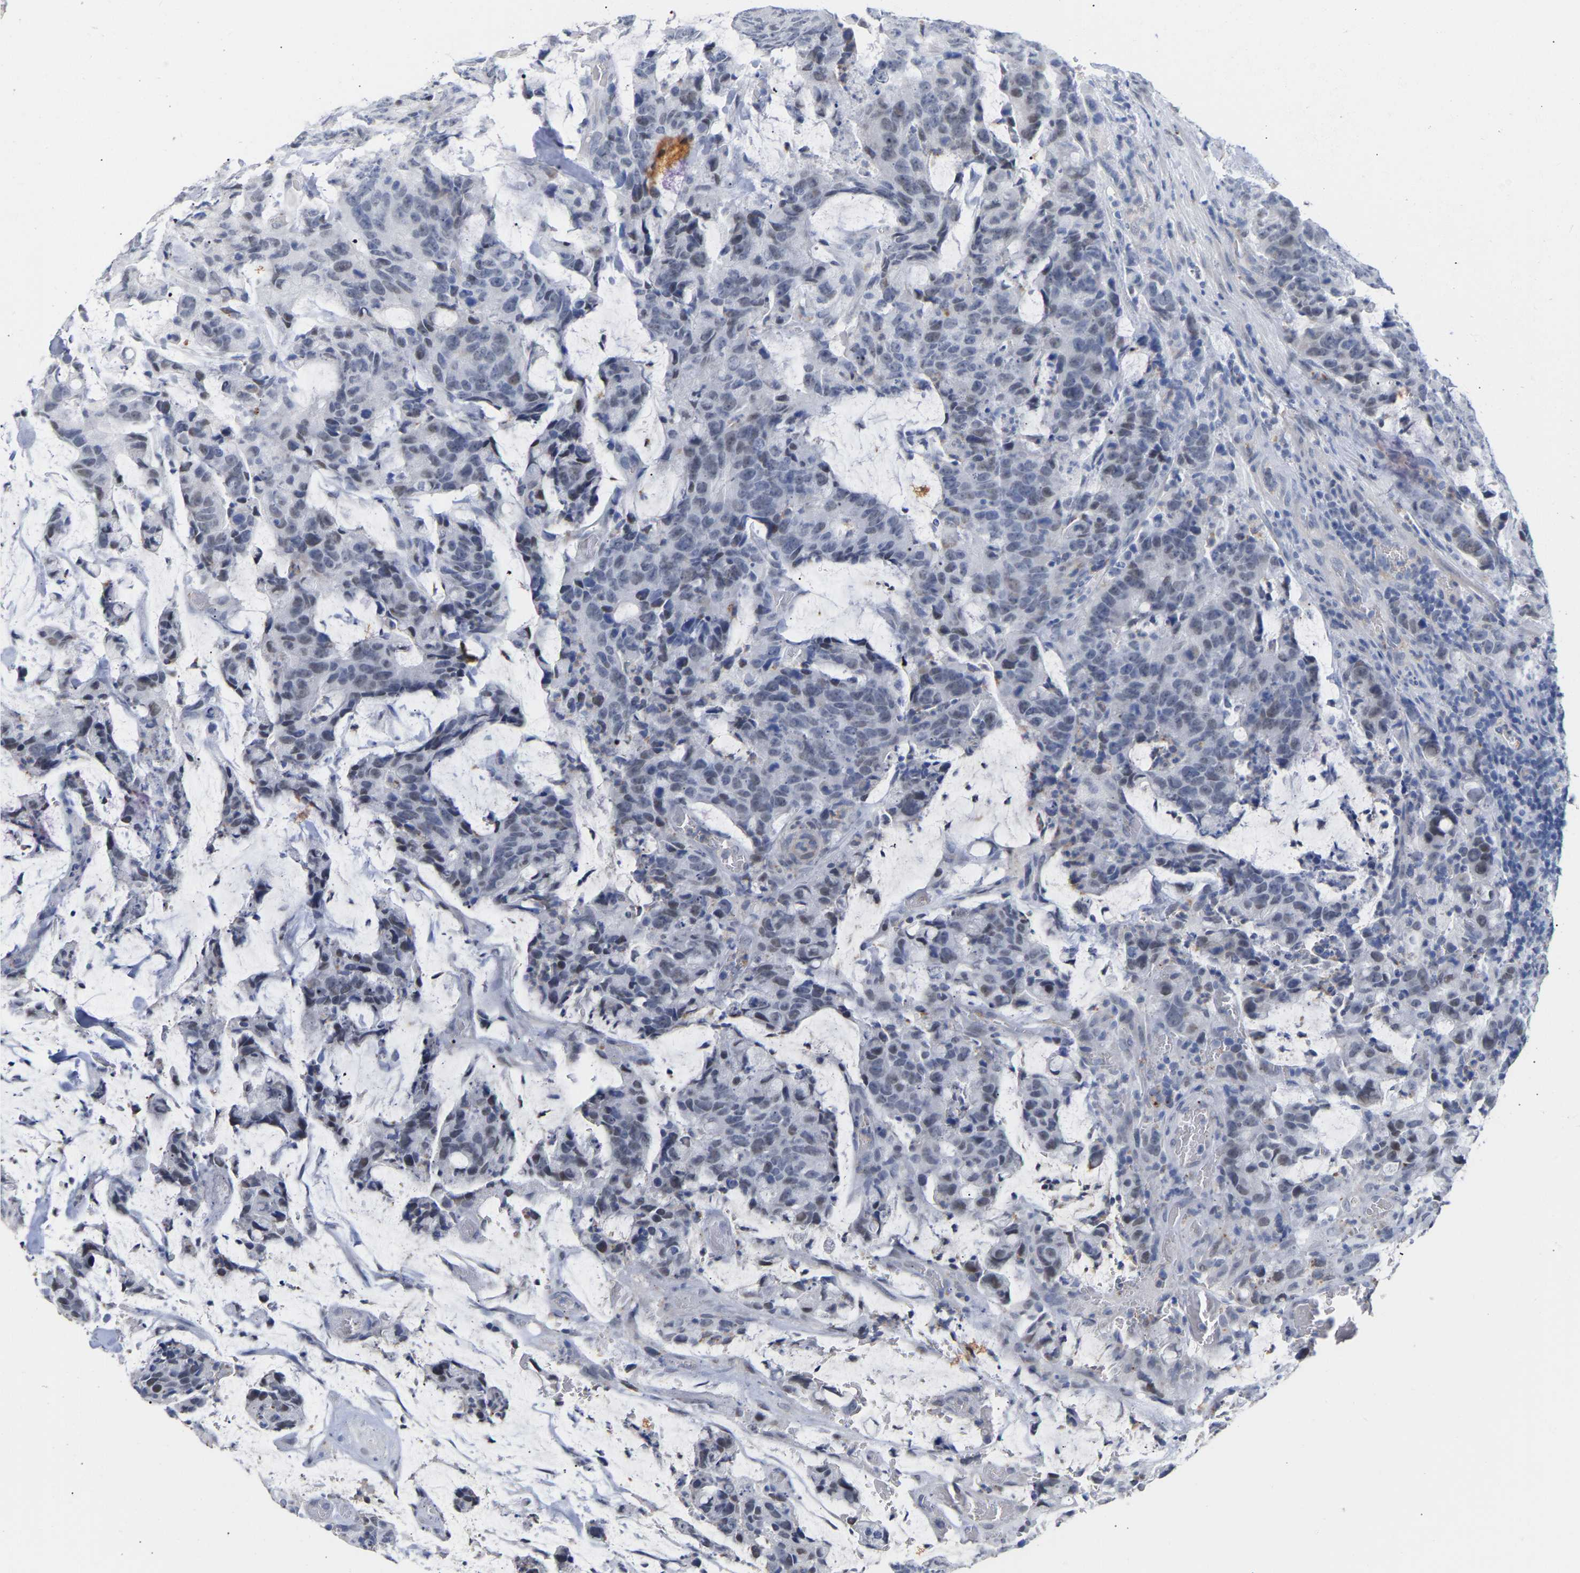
{"staining": {"intensity": "weak", "quantity": "<25%", "location": "nuclear"}, "tissue": "colorectal cancer", "cell_type": "Tumor cells", "image_type": "cancer", "snomed": [{"axis": "morphology", "description": "Adenocarcinoma, NOS"}, {"axis": "topography", "description": "Colon"}], "caption": "Tumor cells show no significant expression in colorectal adenocarcinoma.", "gene": "AMPH", "patient": {"sex": "female", "age": 86}}